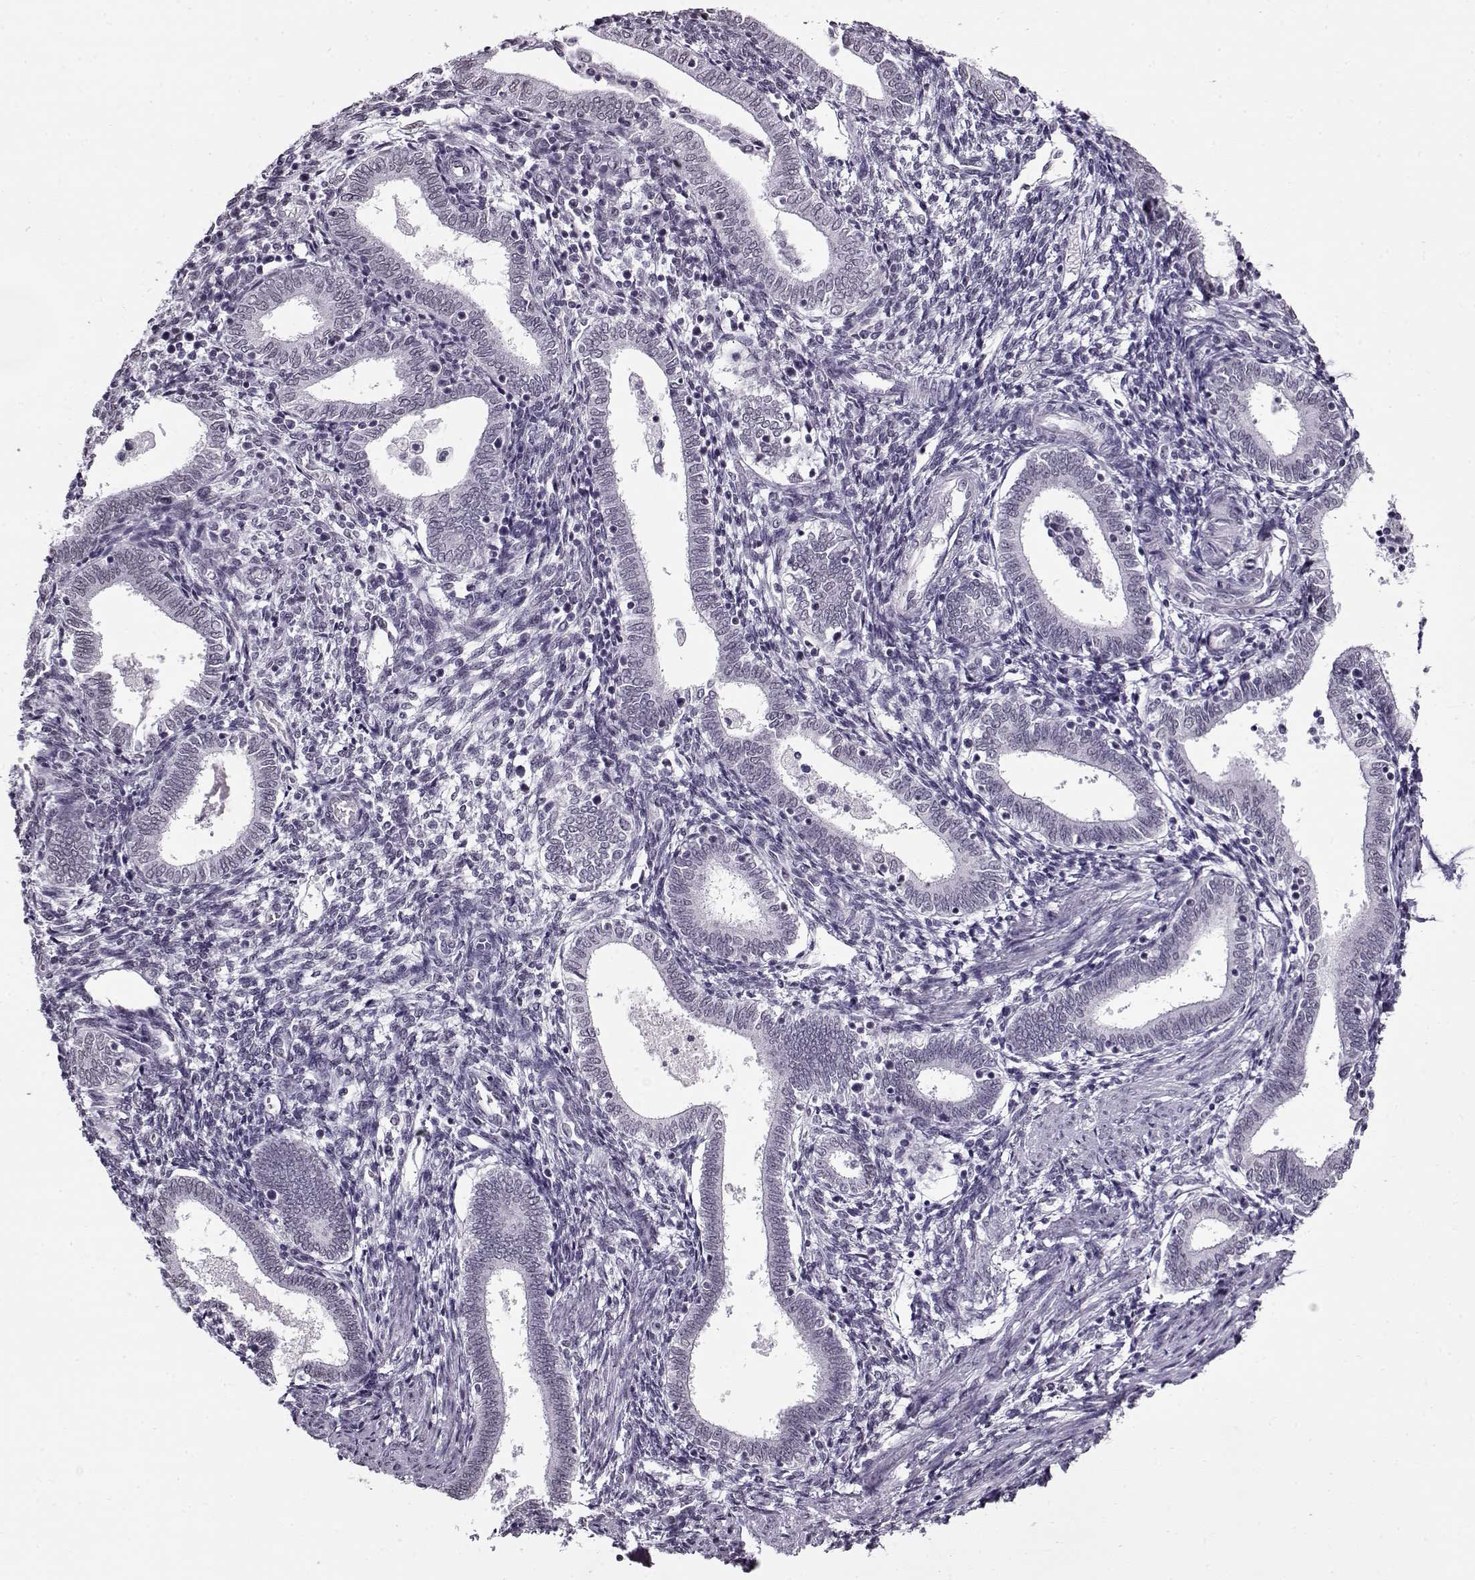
{"staining": {"intensity": "negative", "quantity": "none", "location": "none"}, "tissue": "endometrium", "cell_type": "Cells in endometrial stroma", "image_type": "normal", "snomed": [{"axis": "morphology", "description": "Normal tissue, NOS"}, {"axis": "topography", "description": "Endometrium"}], "caption": "Immunohistochemical staining of unremarkable endometrium reveals no significant positivity in cells in endometrial stroma. Nuclei are stained in blue.", "gene": "PRMT8", "patient": {"sex": "female", "age": 42}}